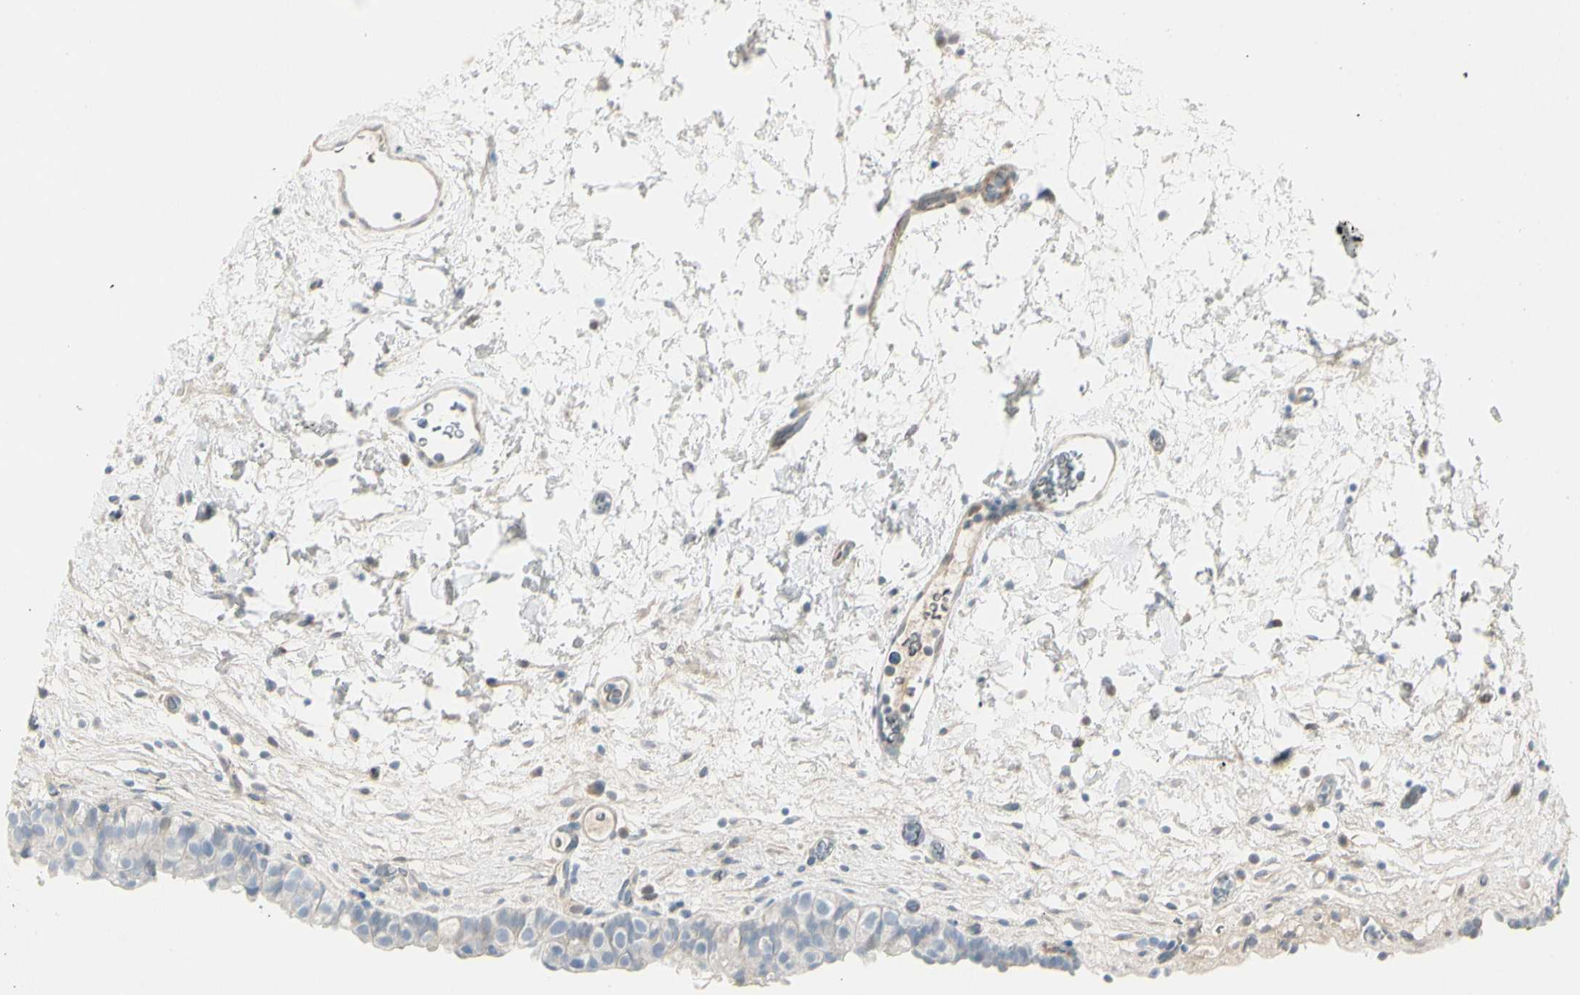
{"staining": {"intensity": "negative", "quantity": "none", "location": "none"}, "tissue": "urinary bladder", "cell_type": "Urothelial cells", "image_type": "normal", "snomed": [{"axis": "morphology", "description": "Normal tissue, NOS"}, {"axis": "topography", "description": "Urinary bladder"}], "caption": "Immunohistochemistry (IHC) photomicrograph of unremarkable urinary bladder: urinary bladder stained with DAB reveals no significant protein positivity in urothelial cells. (Stains: DAB immunohistochemistry with hematoxylin counter stain, Microscopy: brightfield microscopy at high magnification).", "gene": "CACNA2D1", "patient": {"sex": "female", "age": 64}}